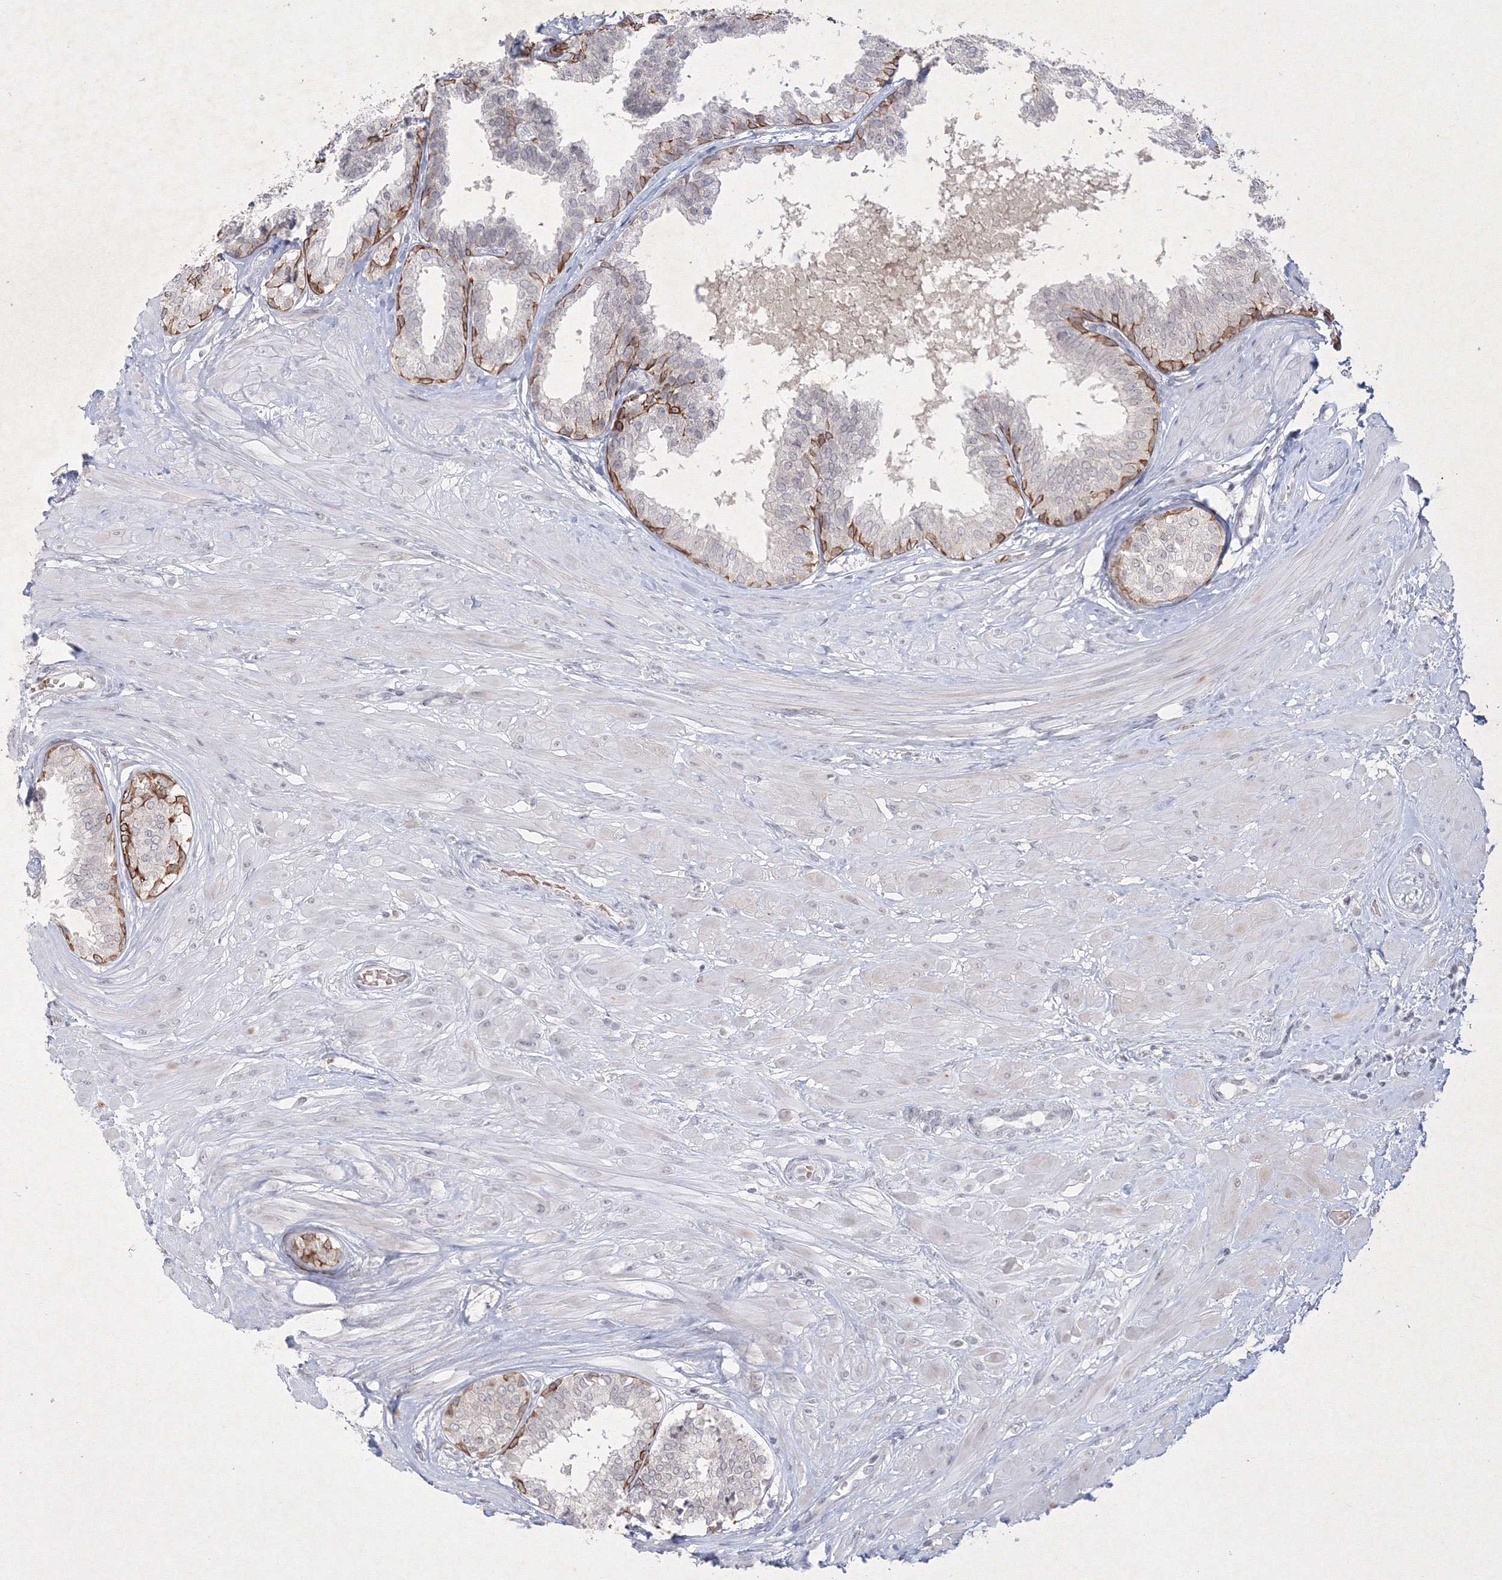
{"staining": {"intensity": "moderate", "quantity": "<25%", "location": "cytoplasmic/membranous"}, "tissue": "prostate", "cell_type": "Glandular cells", "image_type": "normal", "snomed": [{"axis": "morphology", "description": "Normal tissue, NOS"}, {"axis": "topography", "description": "Prostate"}], "caption": "This is a photomicrograph of IHC staining of benign prostate, which shows moderate positivity in the cytoplasmic/membranous of glandular cells.", "gene": "NXPE3", "patient": {"sex": "male", "age": 48}}